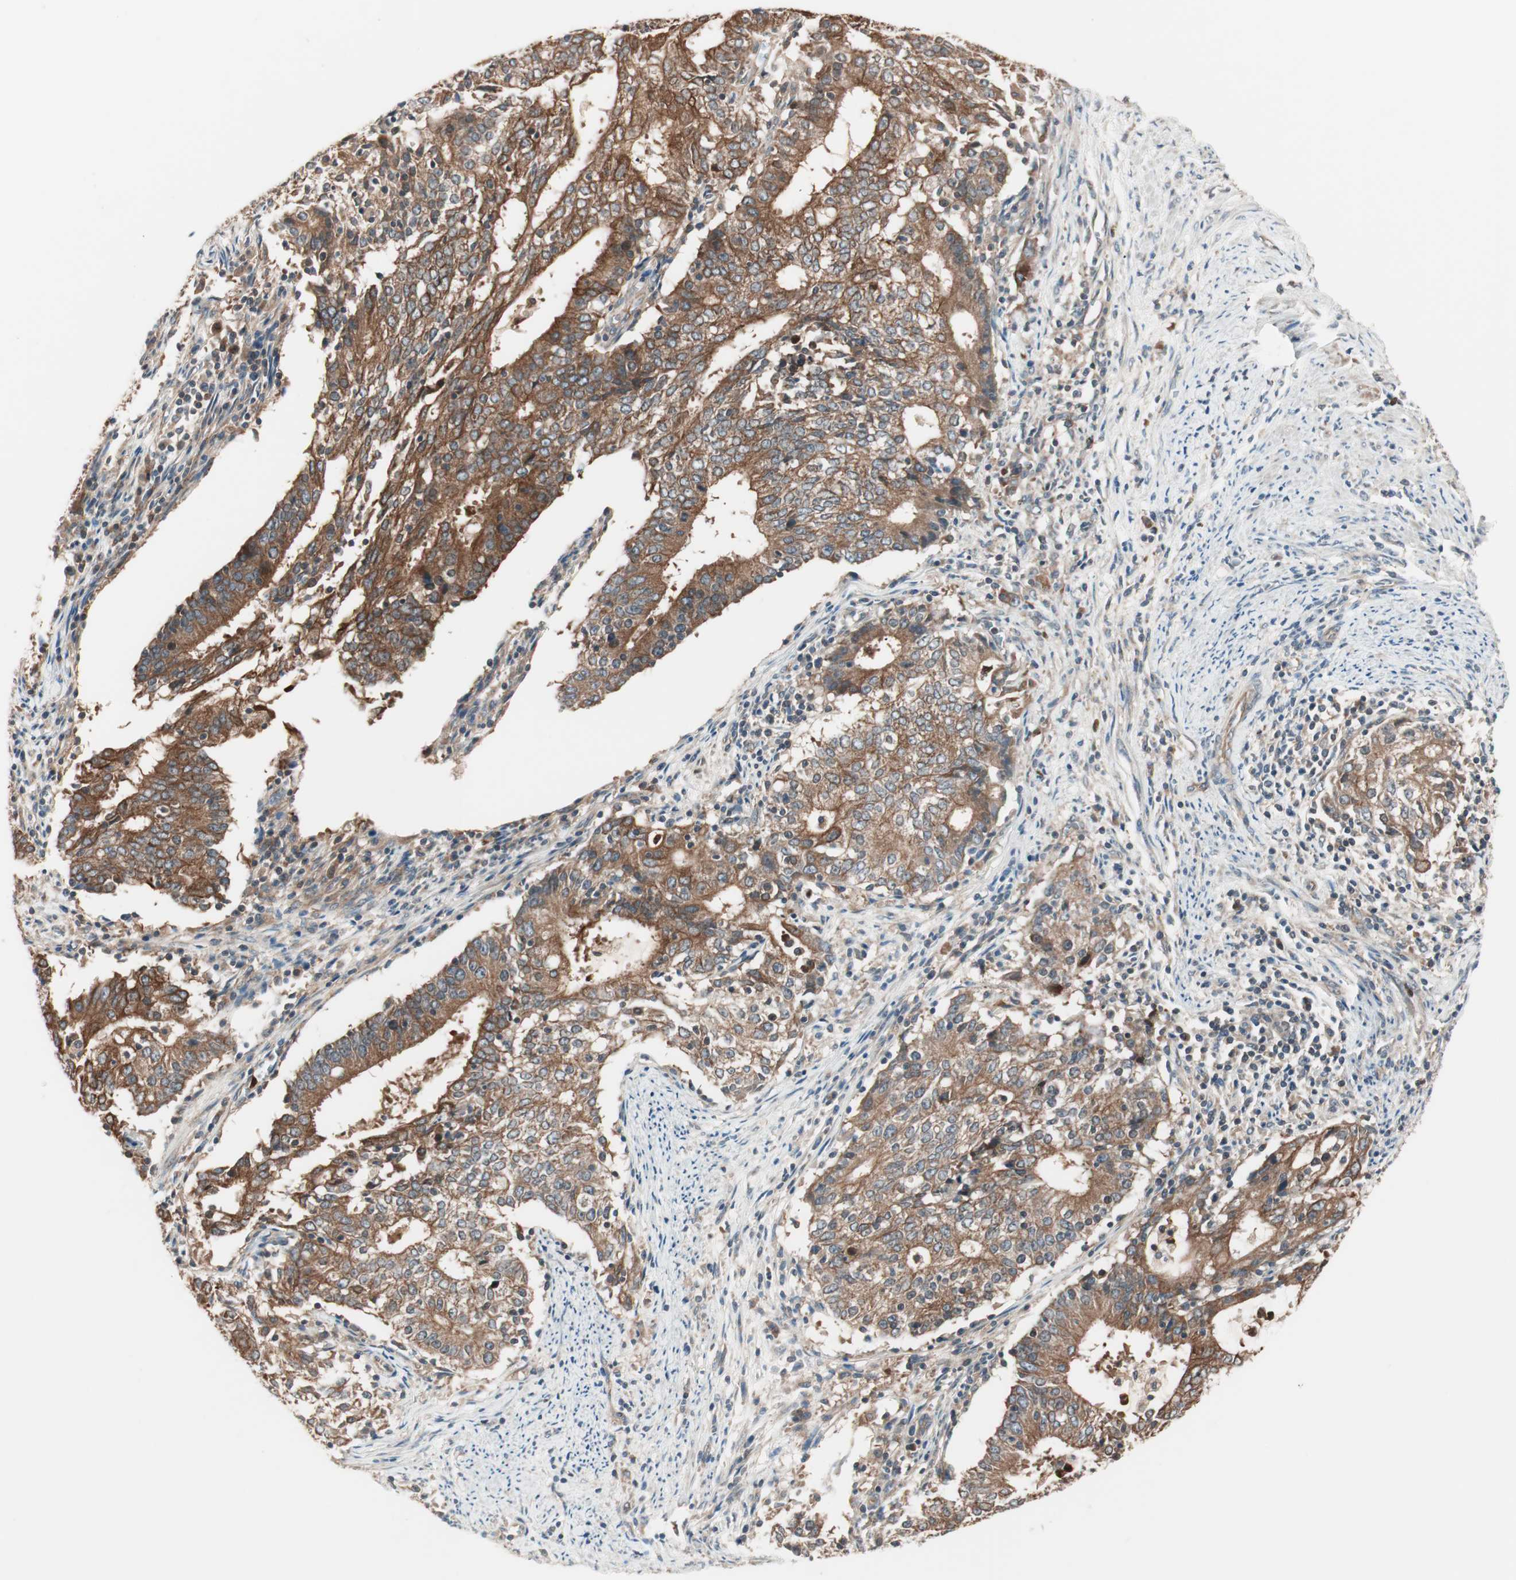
{"staining": {"intensity": "strong", "quantity": ">75%", "location": "cytoplasmic/membranous"}, "tissue": "cervical cancer", "cell_type": "Tumor cells", "image_type": "cancer", "snomed": [{"axis": "morphology", "description": "Adenocarcinoma, NOS"}, {"axis": "topography", "description": "Cervix"}], "caption": "Immunohistochemistry image of neoplastic tissue: human cervical cancer stained using immunohistochemistry reveals high levels of strong protein expression localized specifically in the cytoplasmic/membranous of tumor cells, appearing as a cytoplasmic/membranous brown color.", "gene": "TSG101", "patient": {"sex": "female", "age": 44}}